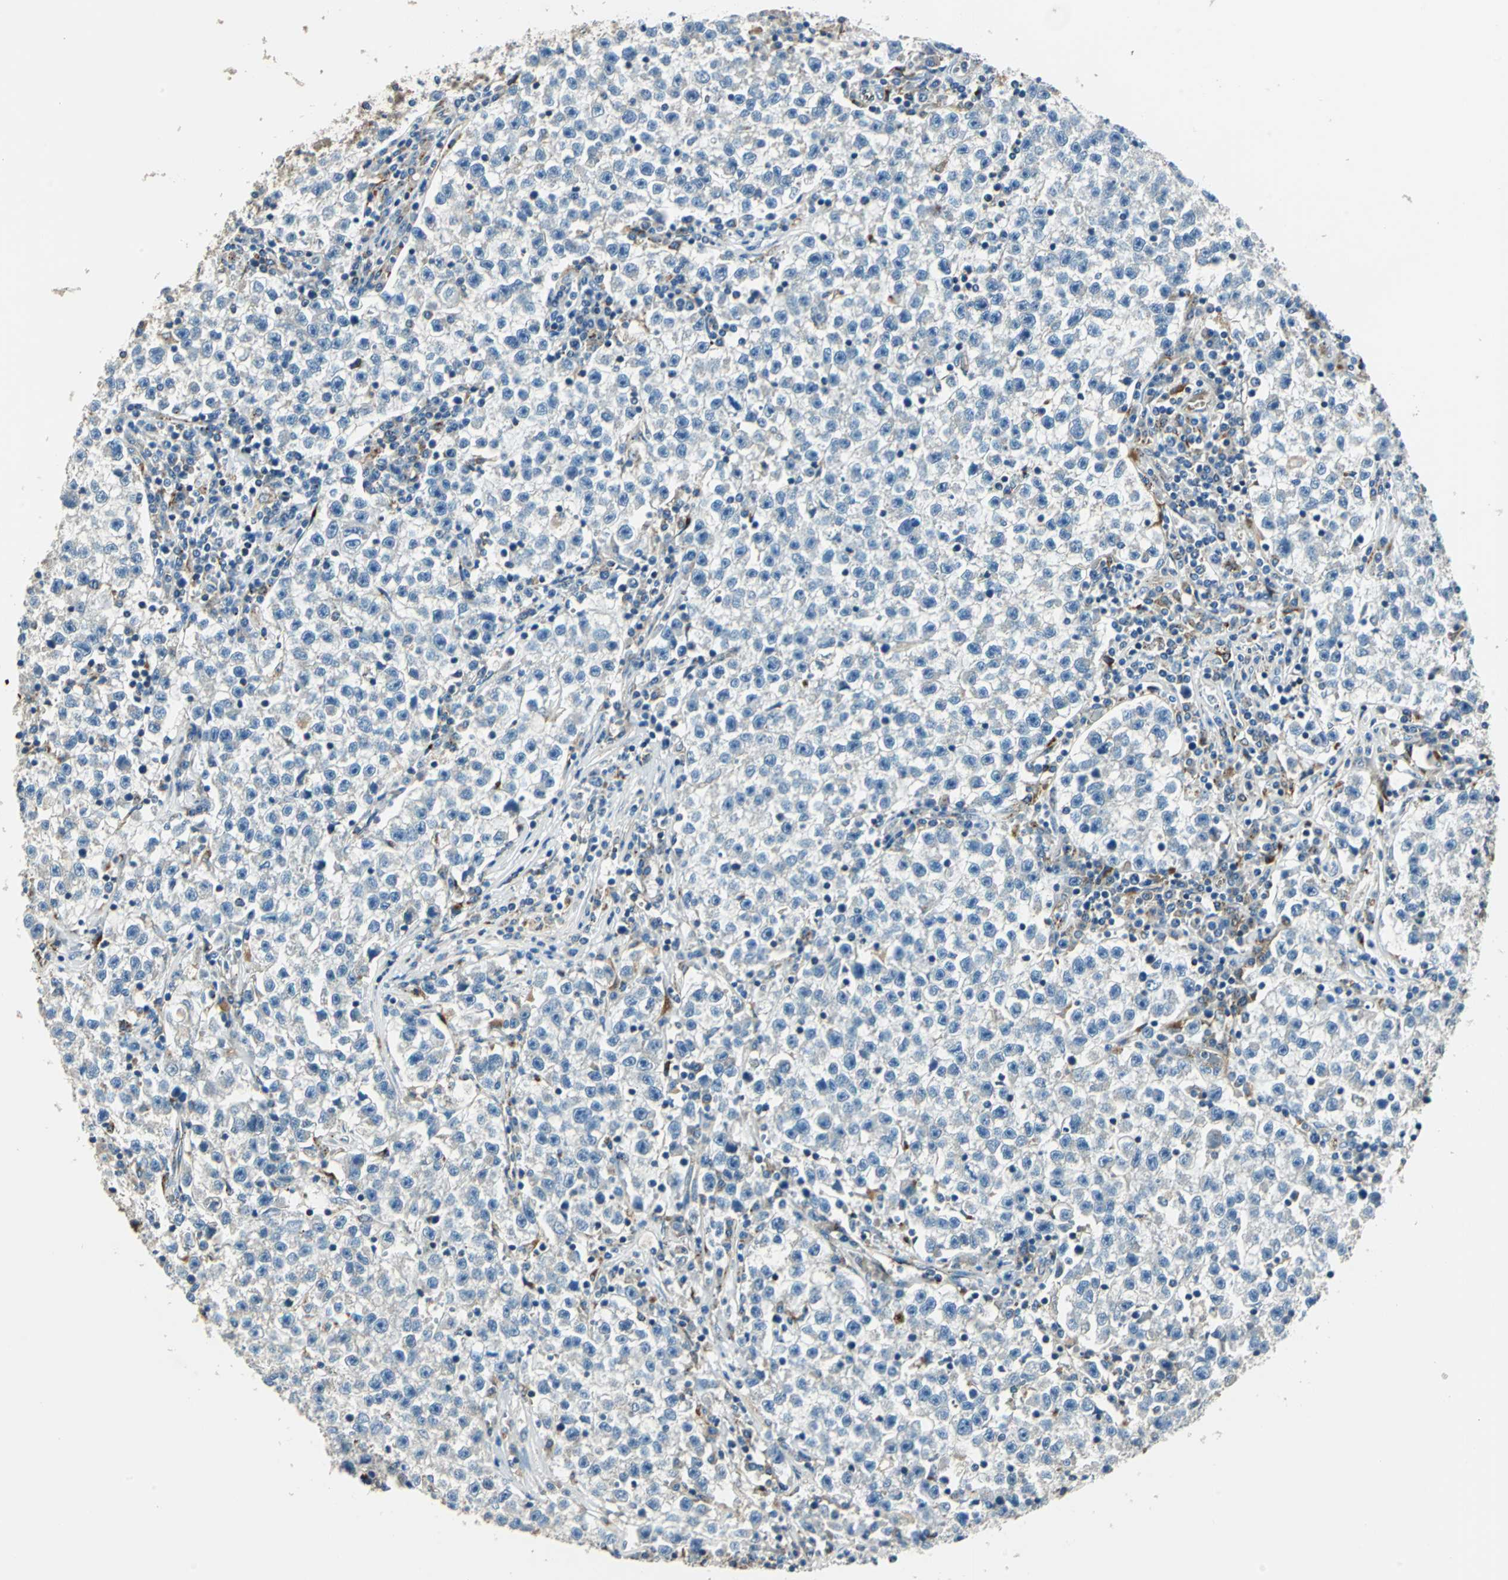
{"staining": {"intensity": "negative", "quantity": "none", "location": "none"}, "tissue": "testis cancer", "cell_type": "Tumor cells", "image_type": "cancer", "snomed": [{"axis": "morphology", "description": "Seminoma, NOS"}, {"axis": "topography", "description": "Testis"}], "caption": "DAB immunohistochemical staining of testis seminoma shows no significant expression in tumor cells. (Brightfield microscopy of DAB (3,3'-diaminobenzidine) IHC at high magnification).", "gene": "NIT1", "patient": {"sex": "male", "age": 22}}